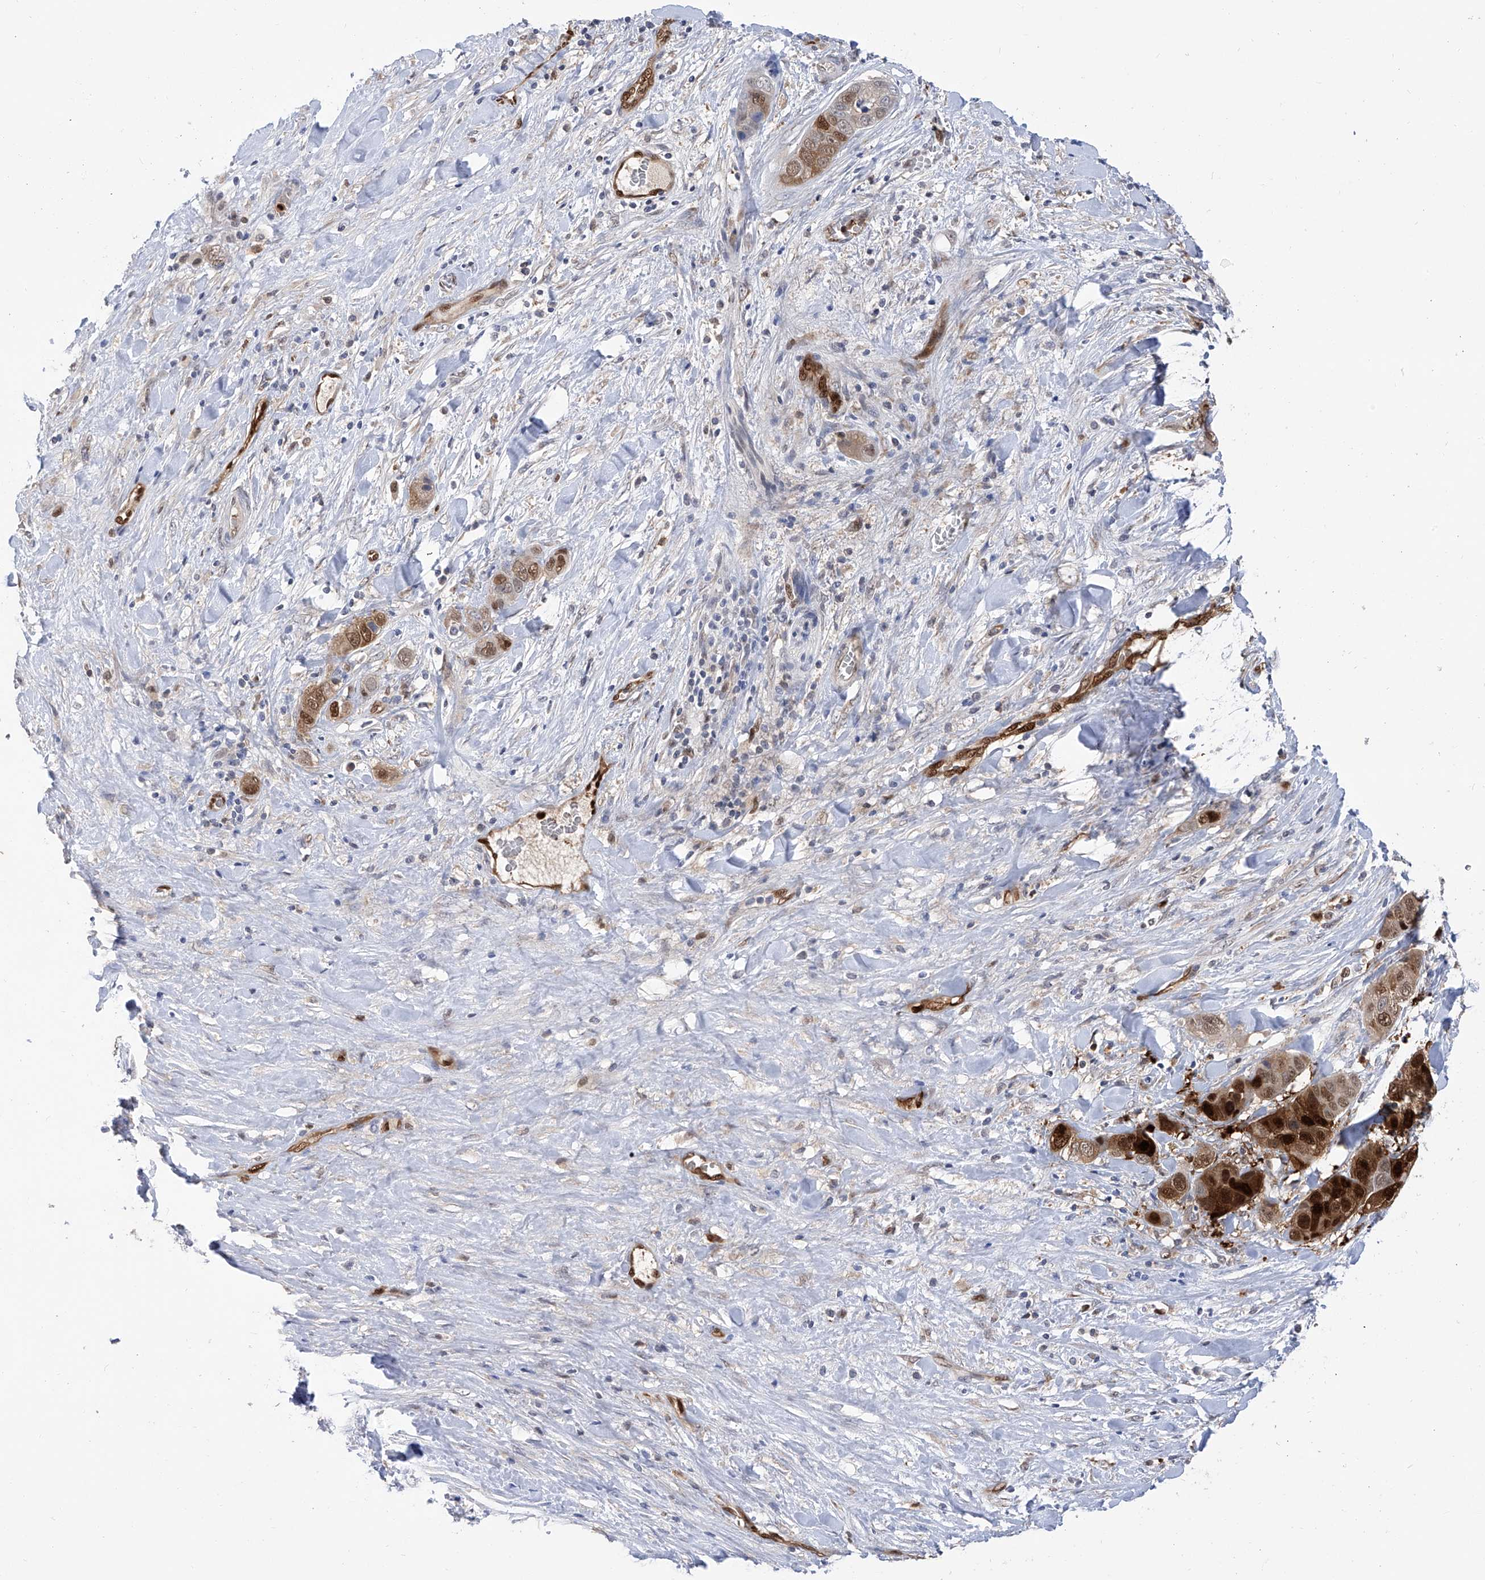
{"staining": {"intensity": "strong", "quantity": "25%-75%", "location": "cytoplasmic/membranous,nuclear"}, "tissue": "liver cancer", "cell_type": "Tumor cells", "image_type": "cancer", "snomed": [{"axis": "morphology", "description": "Cholangiocarcinoma"}, {"axis": "topography", "description": "Liver"}], "caption": "Approximately 25%-75% of tumor cells in human cholangiocarcinoma (liver) reveal strong cytoplasmic/membranous and nuclear protein positivity as visualized by brown immunohistochemical staining.", "gene": "PHF20", "patient": {"sex": "female", "age": 52}}